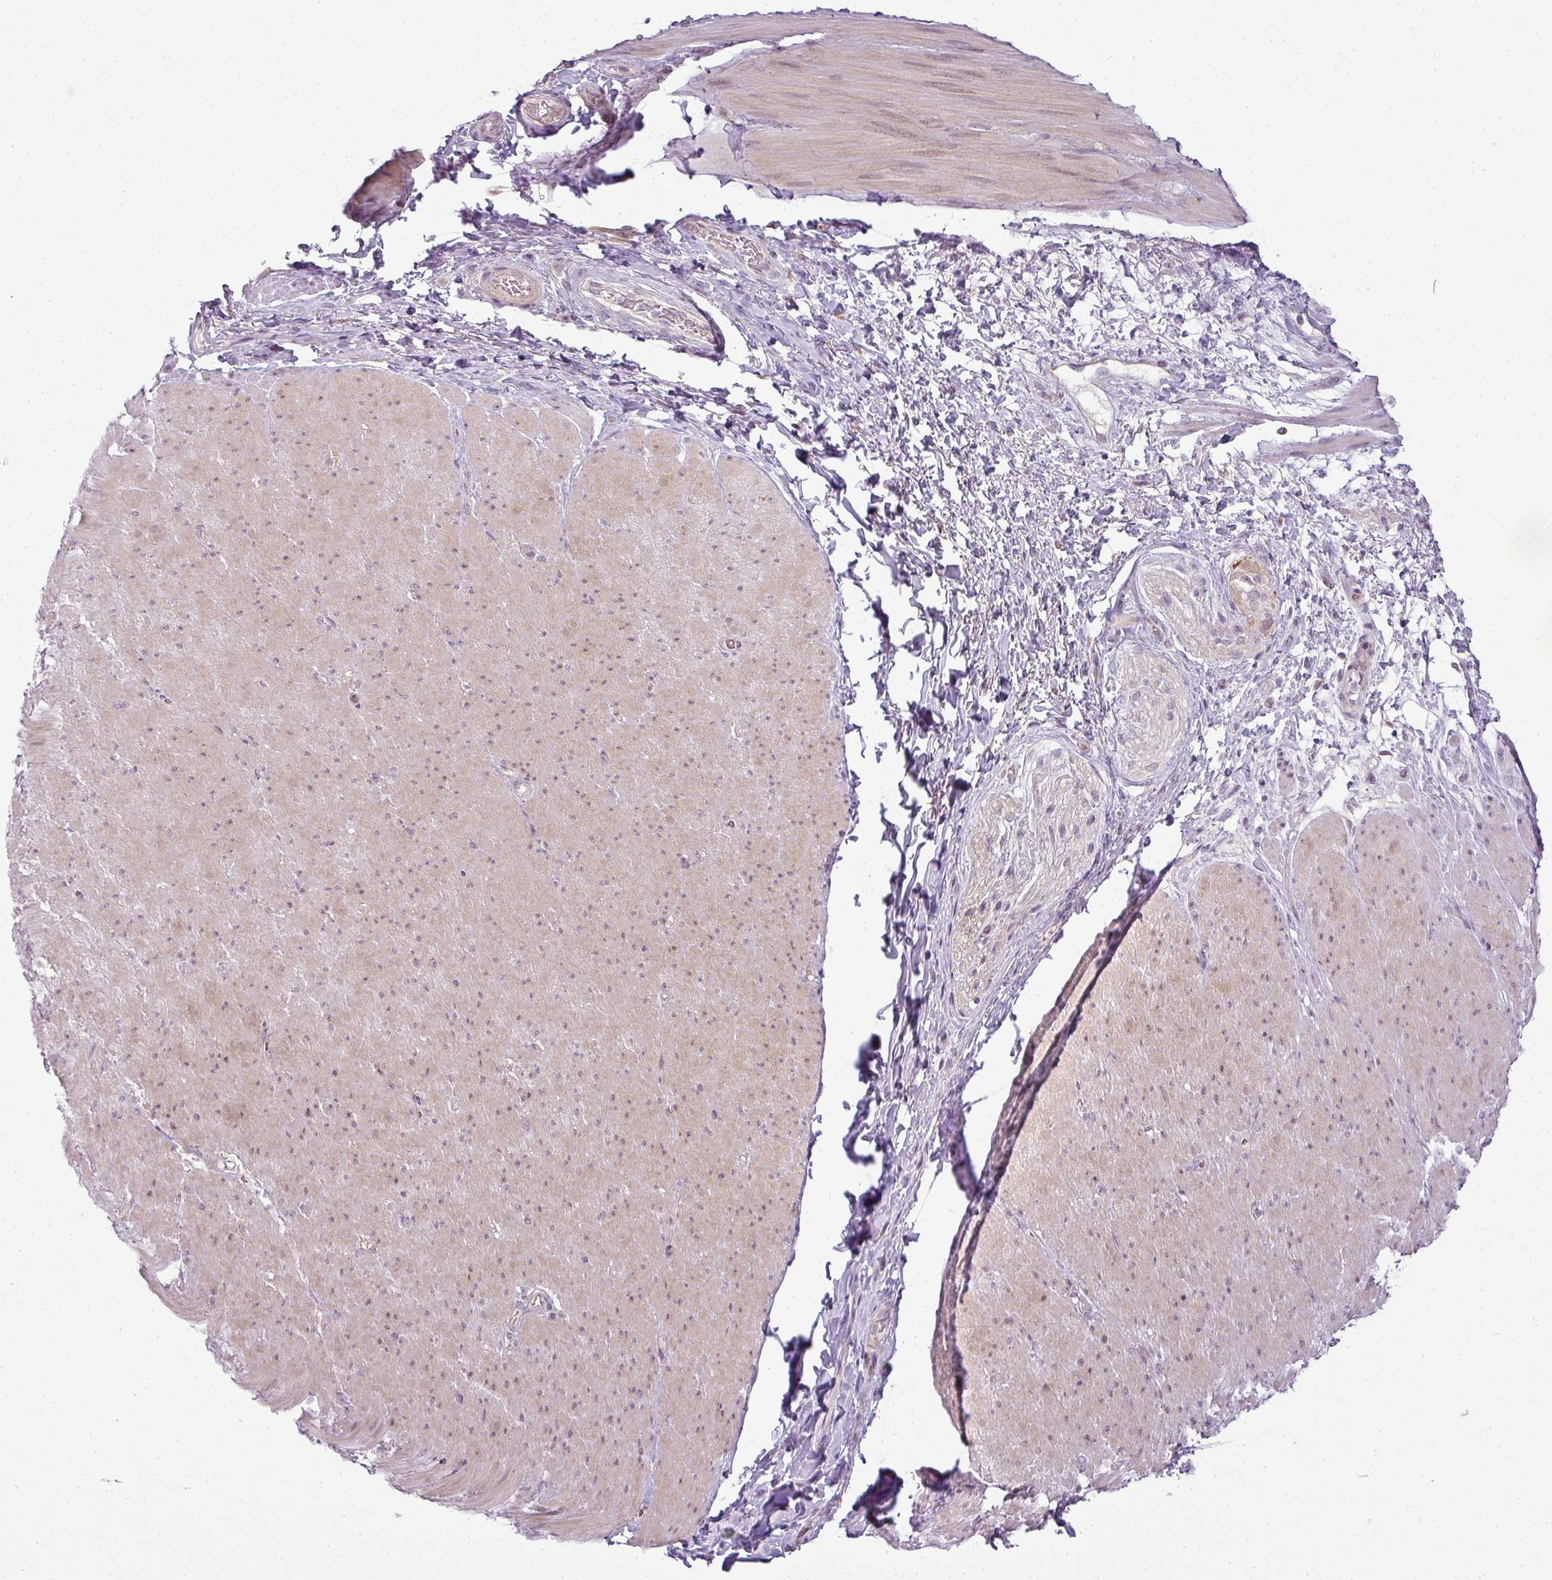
{"staining": {"intensity": "weak", "quantity": ">75%", "location": "cytoplasmic/membranous,nuclear"}, "tissue": "smooth muscle", "cell_type": "Smooth muscle cells", "image_type": "normal", "snomed": [{"axis": "morphology", "description": "Normal tissue, NOS"}, {"axis": "topography", "description": "Smooth muscle"}, {"axis": "topography", "description": "Rectum"}], "caption": "A histopathology image showing weak cytoplasmic/membranous,nuclear staining in approximately >75% of smooth muscle cells in unremarkable smooth muscle, as visualized by brown immunohistochemical staining.", "gene": "LY75", "patient": {"sex": "male", "age": 53}}